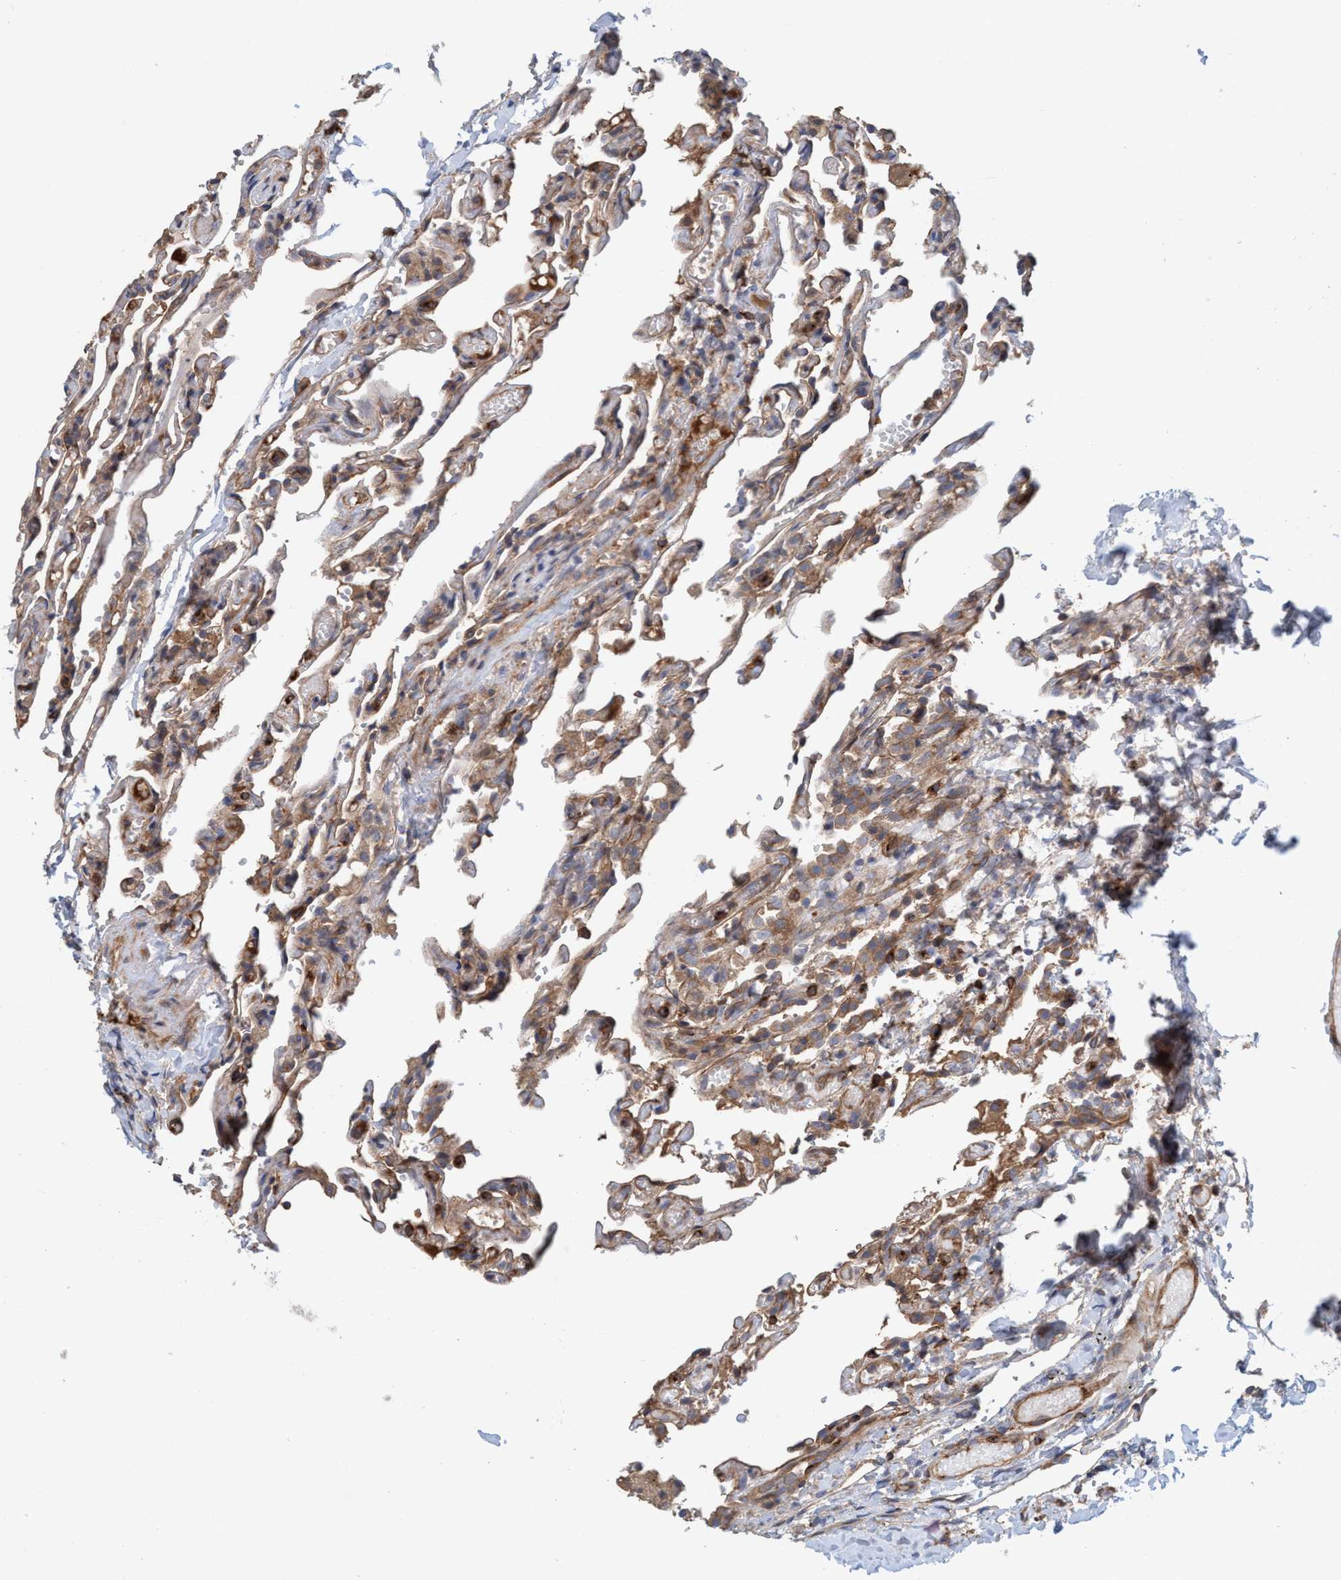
{"staining": {"intensity": "moderate", "quantity": ">75%", "location": "cytoplasmic/membranous"}, "tissue": "lung", "cell_type": "Alveolar cells", "image_type": "normal", "snomed": [{"axis": "morphology", "description": "Normal tissue, NOS"}, {"axis": "topography", "description": "Lung"}], "caption": "Brown immunohistochemical staining in normal lung shows moderate cytoplasmic/membranous staining in about >75% of alveolar cells.", "gene": "SPECC1", "patient": {"sex": "male", "age": 21}}